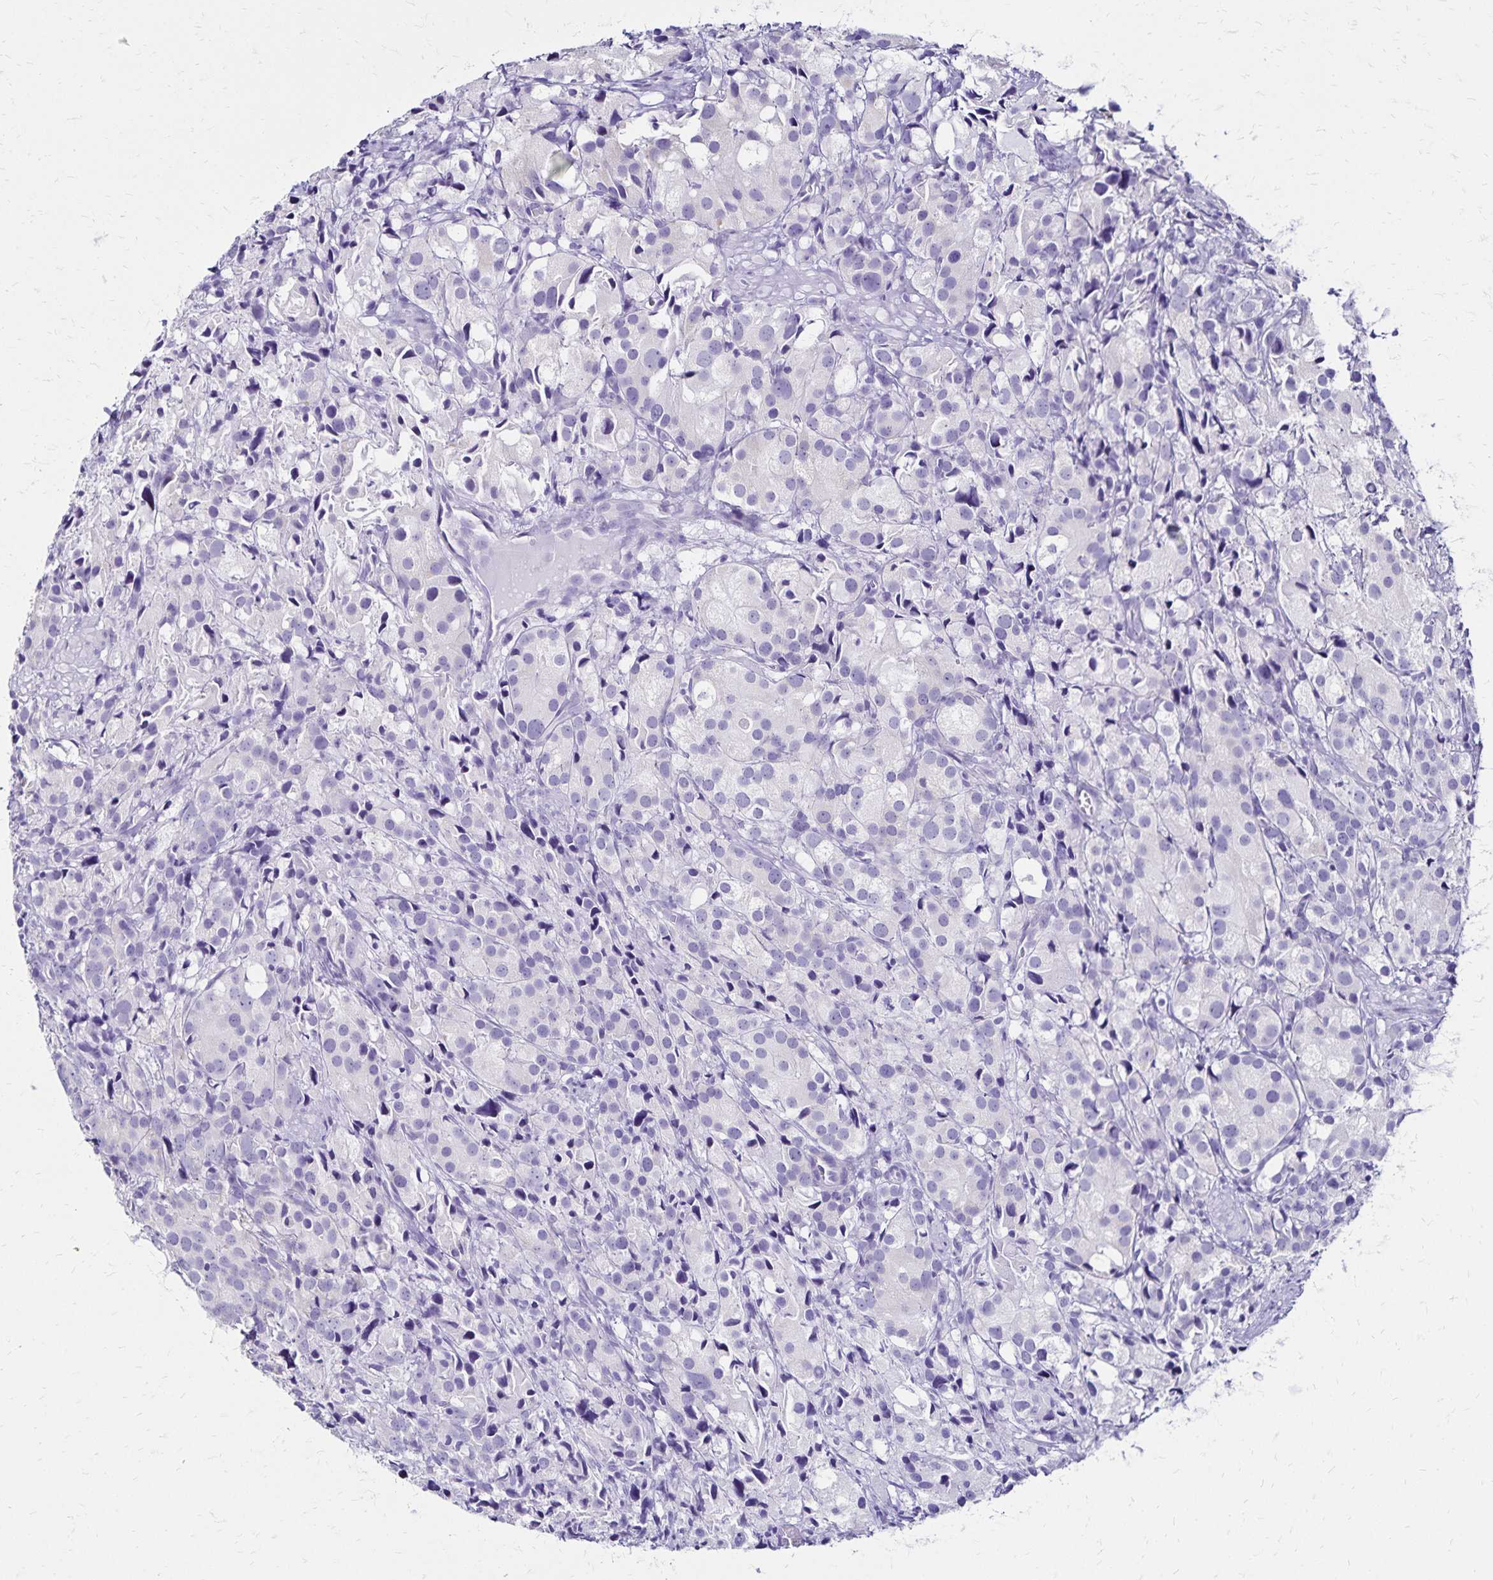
{"staining": {"intensity": "negative", "quantity": "none", "location": "none"}, "tissue": "prostate cancer", "cell_type": "Tumor cells", "image_type": "cancer", "snomed": [{"axis": "morphology", "description": "Adenocarcinoma, High grade"}, {"axis": "topography", "description": "Prostate"}], "caption": "IHC of prostate cancer (adenocarcinoma (high-grade)) exhibits no expression in tumor cells.", "gene": "LIN28B", "patient": {"sex": "male", "age": 86}}